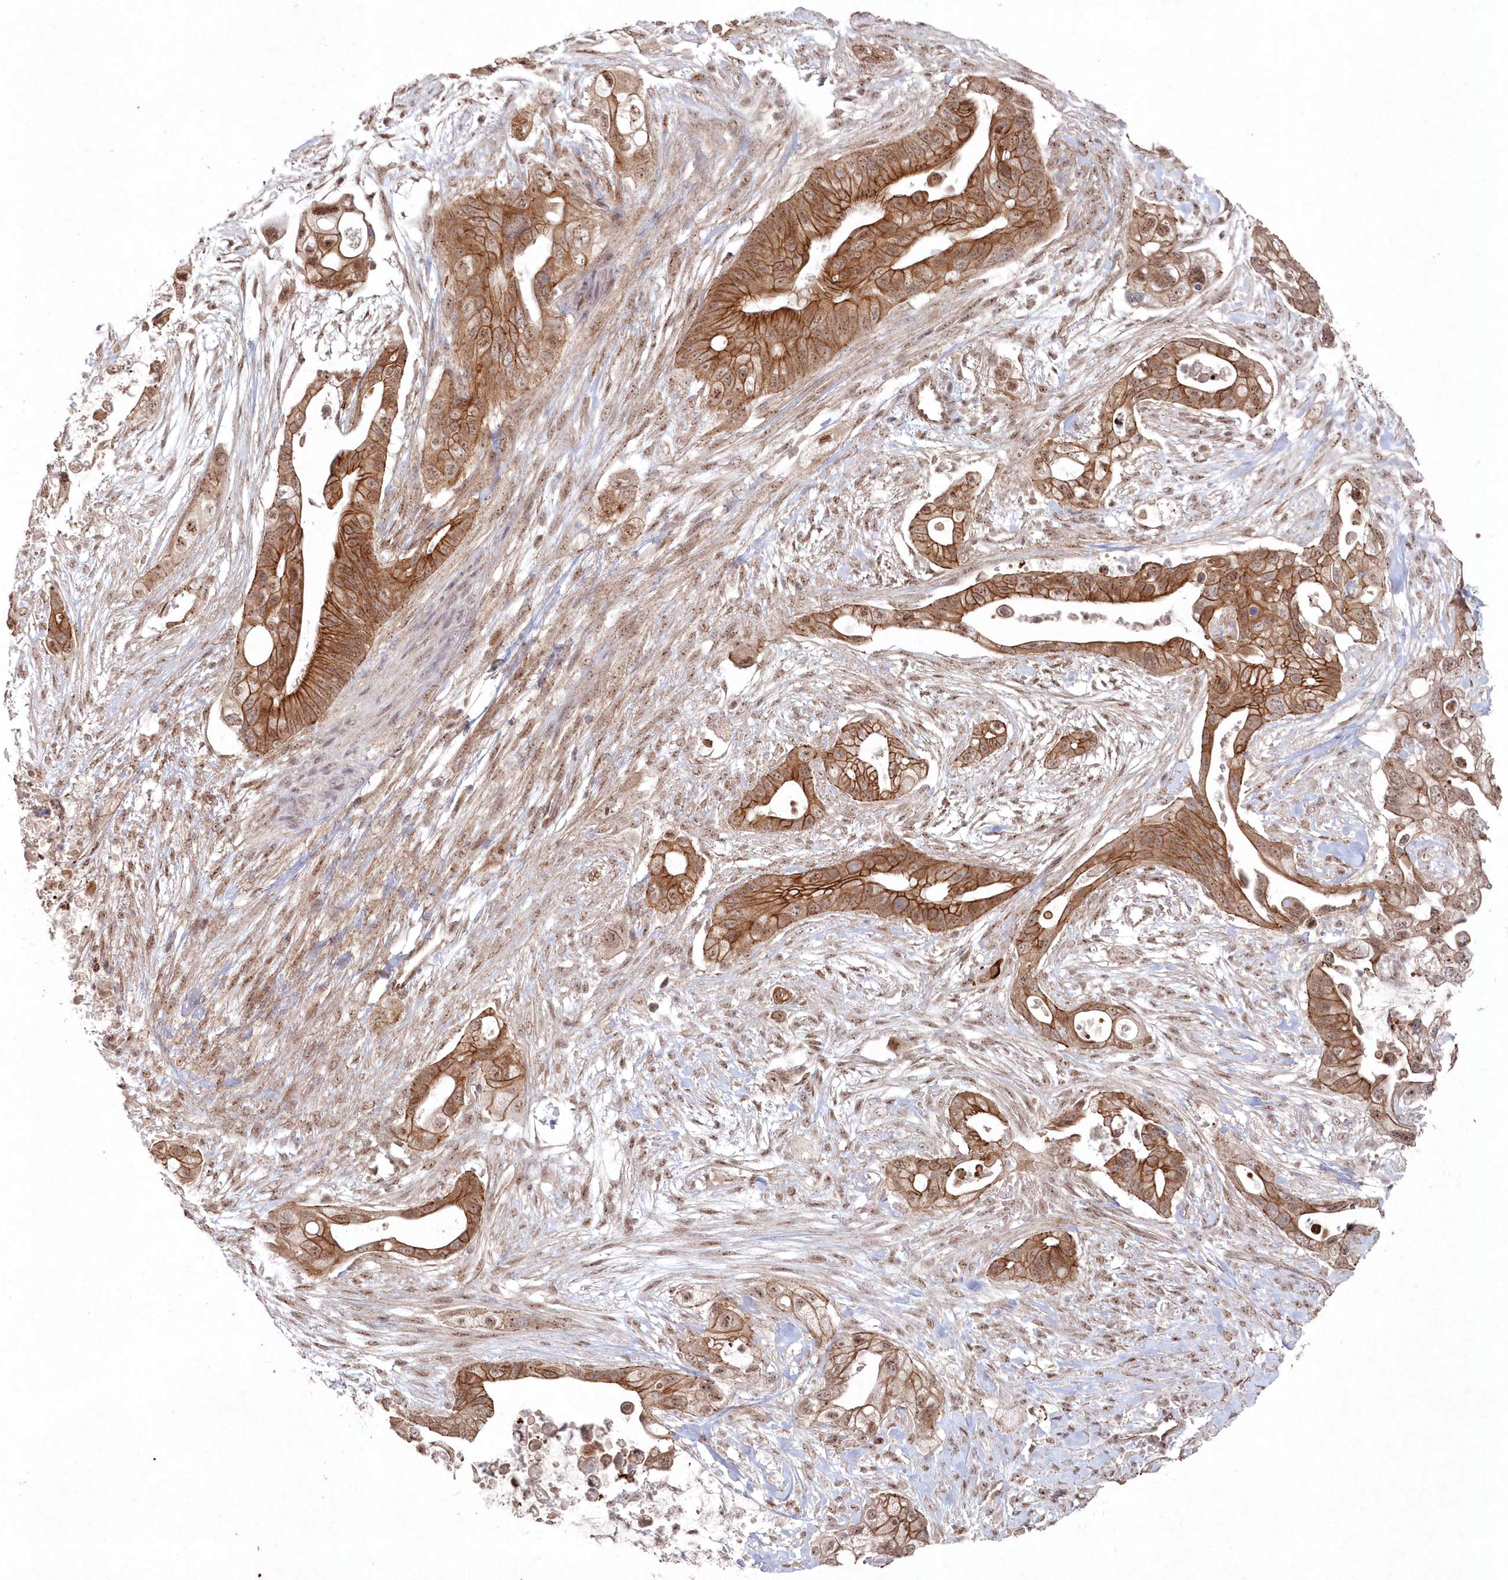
{"staining": {"intensity": "strong", "quantity": ">75%", "location": "cytoplasmic/membranous"}, "tissue": "pancreatic cancer", "cell_type": "Tumor cells", "image_type": "cancer", "snomed": [{"axis": "morphology", "description": "Adenocarcinoma, NOS"}, {"axis": "topography", "description": "Pancreas"}], "caption": "Immunohistochemistry staining of pancreatic cancer, which exhibits high levels of strong cytoplasmic/membranous expression in approximately >75% of tumor cells indicating strong cytoplasmic/membranous protein positivity. The staining was performed using DAB (brown) for protein detection and nuclei were counterstained in hematoxylin (blue).", "gene": "VSIG2", "patient": {"sex": "male", "age": 53}}